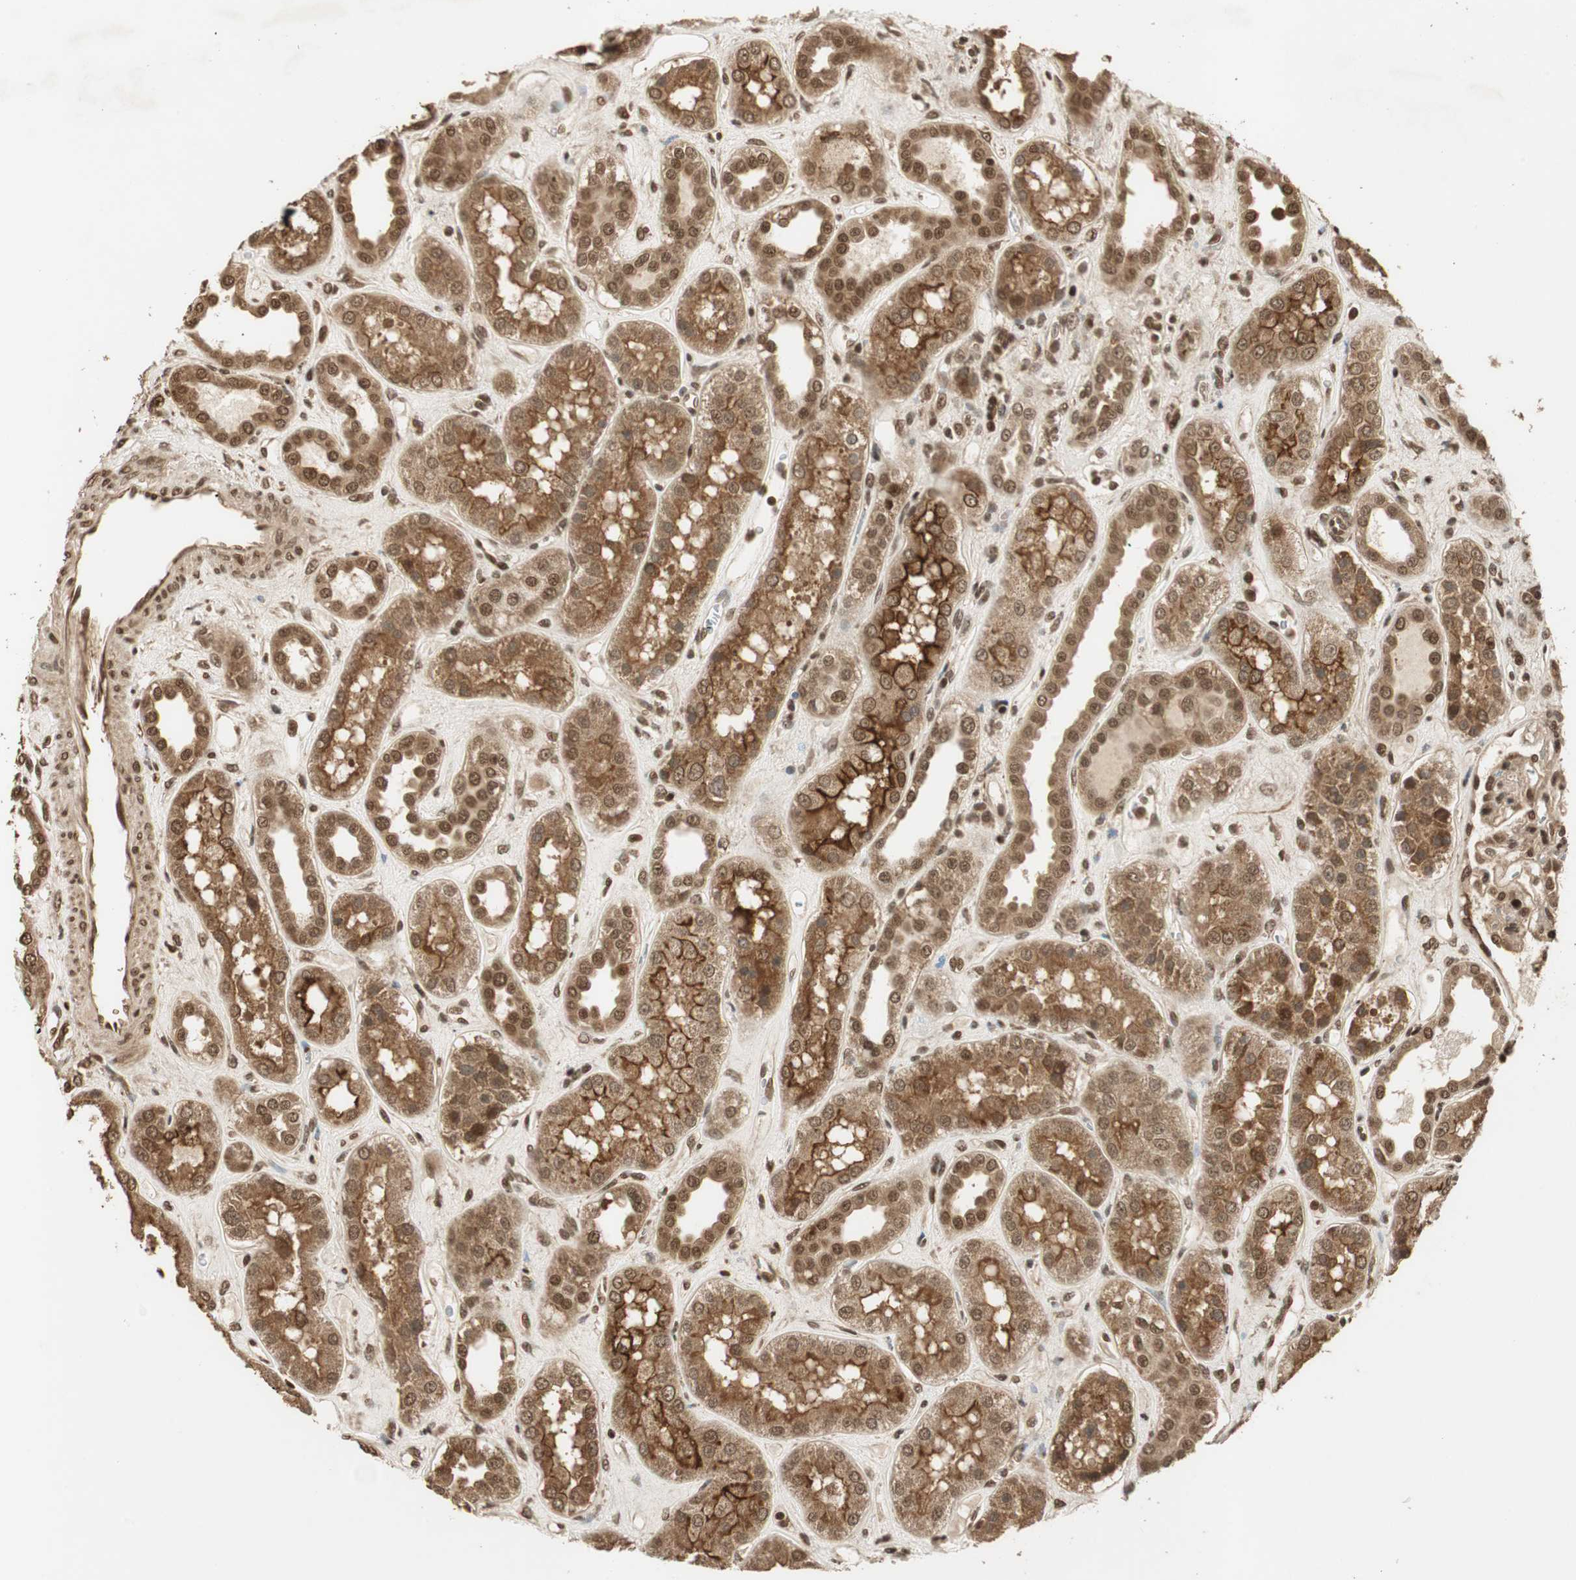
{"staining": {"intensity": "moderate", "quantity": ">75%", "location": "cytoplasmic/membranous,nuclear"}, "tissue": "kidney", "cell_type": "Cells in glomeruli", "image_type": "normal", "snomed": [{"axis": "morphology", "description": "Normal tissue, NOS"}, {"axis": "topography", "description": "Kidney"}], "caption": "Cells in glomeruli demonstrate medium levels of moderate cytoplasmic/membranous,nuclear expression in approximately >75% of cells in unremarkable human kidney. The staining was performed using DAB (3,3'-diaminobenzidine), with brown indicating positive protein expression. Nuclei are stained blue with hematoxylin.", "gene": "RPA3", "patient": {"sex": "male", "age": 59}}